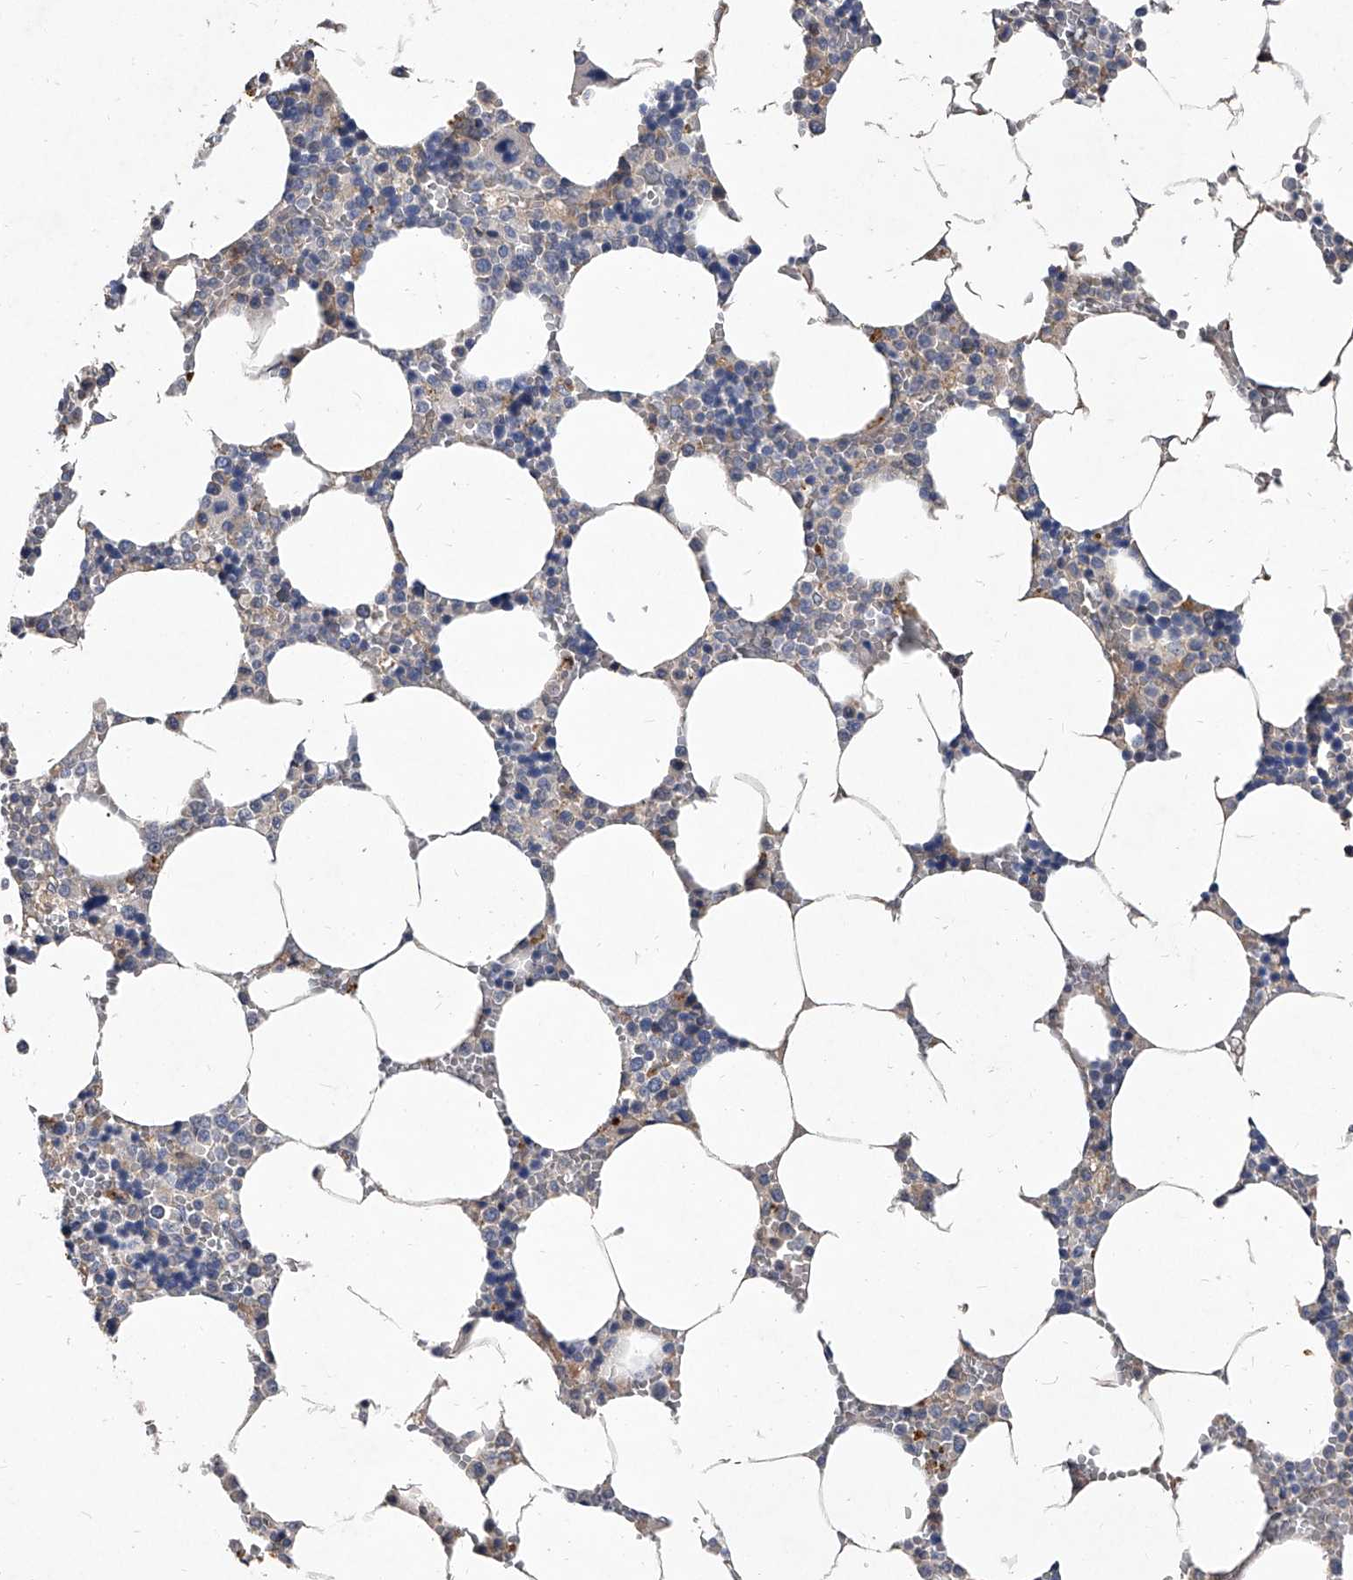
{"staining": {"intensity": "negative", "quantity": "none", "location": "none"}, "tissue": "bone marrow", "cell_type": "Hematopoietic cells", "image_type": "normal", "snomed": [{"axis": "morphology", "description": "Normal tissue, NOS"}, {"axis": "topography", "description": "Bone marrow"}], "caption": "The immunohistochemistry photomicrograph has no significant expression in hematopoietic cells of bone marrow.", "gene": "C5", "patient": {"sex": "male", "age": 70}}